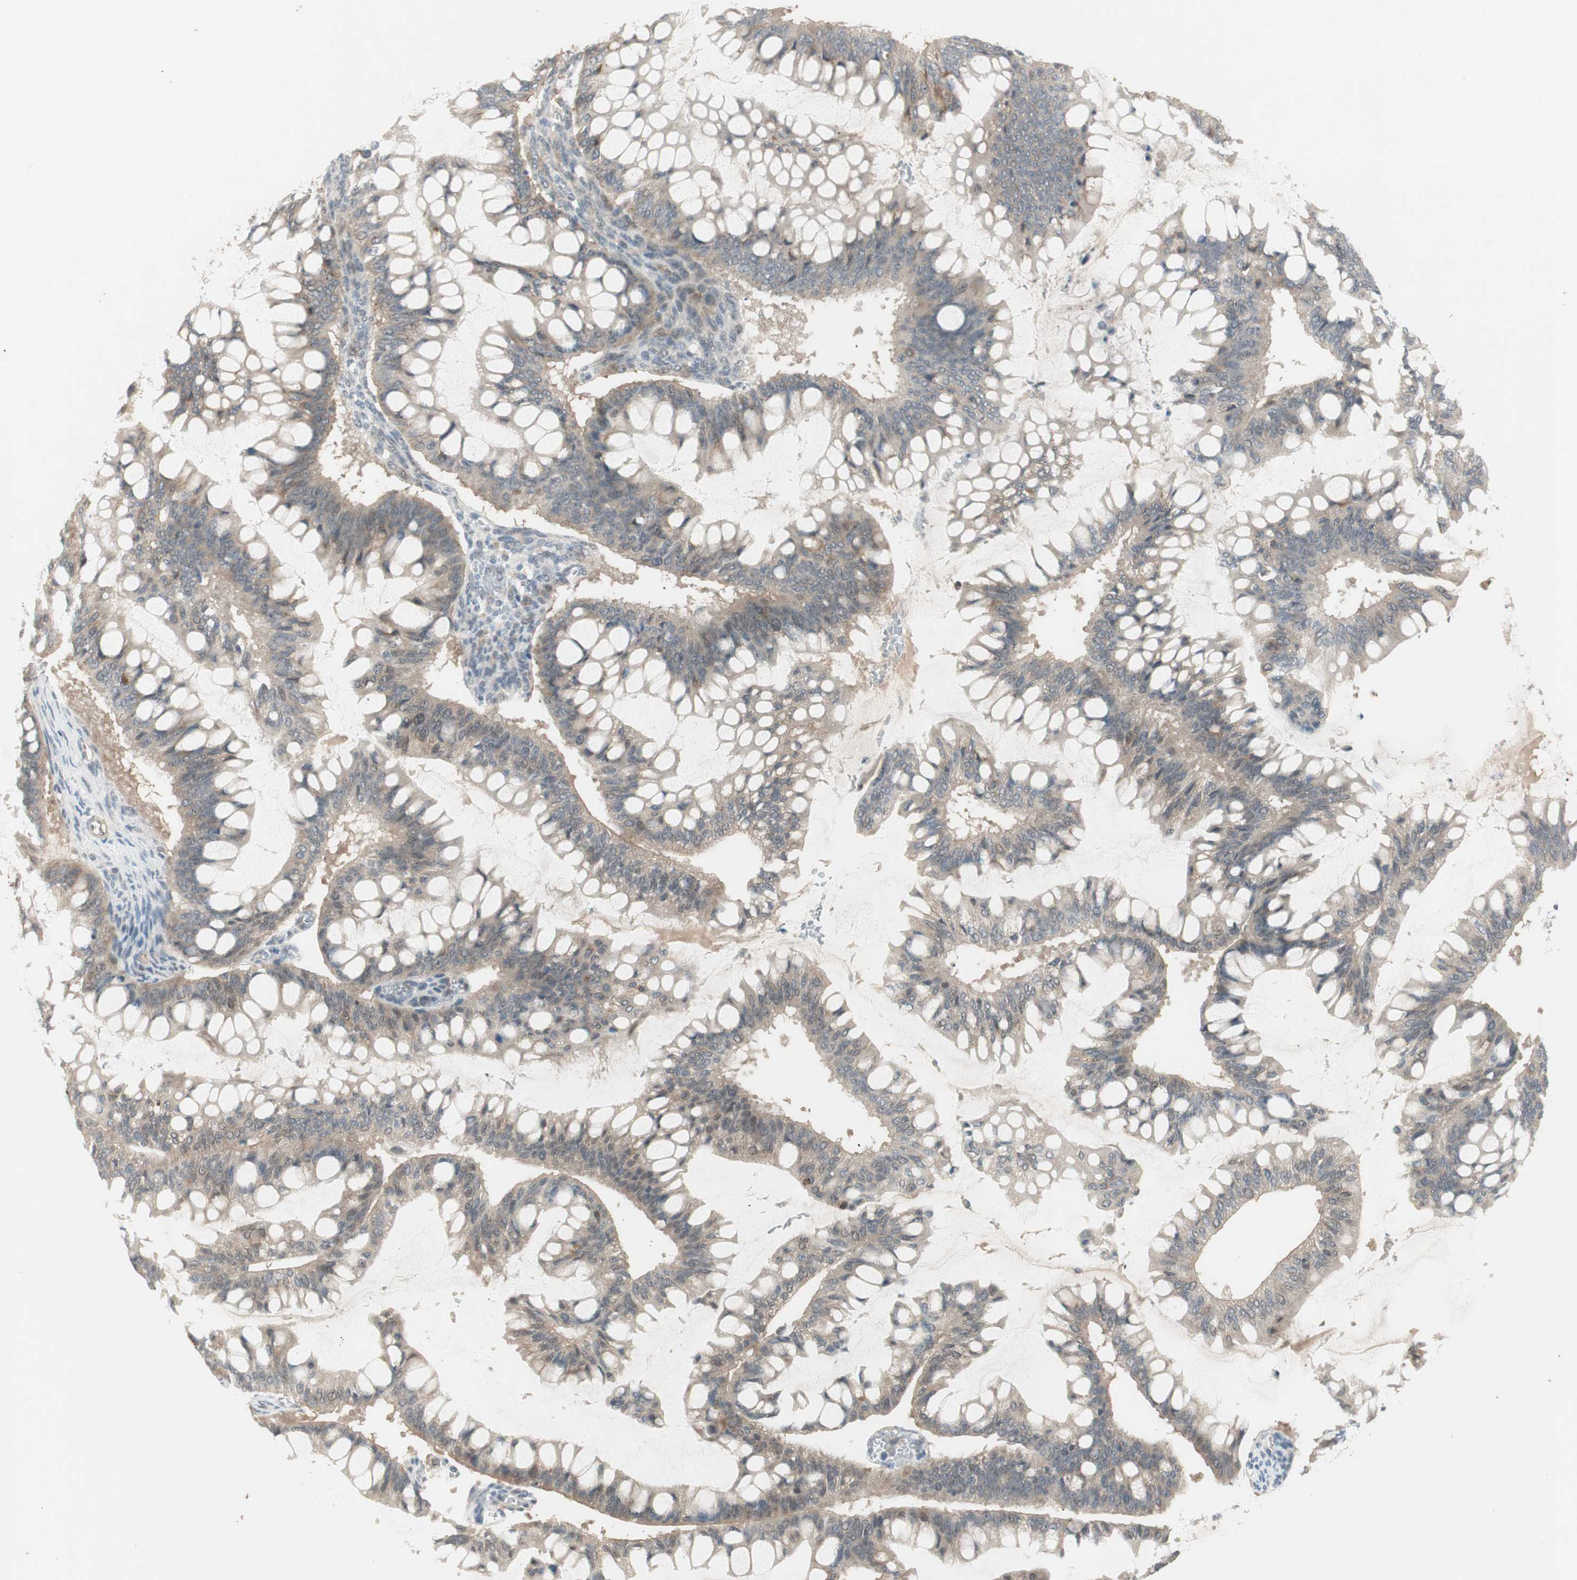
{"staining": {"intensity": "weak", "quantity": "25%-75%", "location": "cytoplasmic/membranous"}, "tissue": "ovarian cancer", "cell_type": "Tumor cells", "image_type": "cancer", "snomed": [{"axis": "morphology", "description": "Cystadenocarcinoma, mucinous, NOS"}, {"axis": "topography", "description": "Ovary"}], "caption": "Ovarian cancer (mucinous cystadenocarcinoma) stained with a brown dye displays weak cytoplasmic/membranous positive staining in about 25%-75% of tumor cells.", "gene": "RNGTT", "patient": {"sex": "female", "age": 73}}